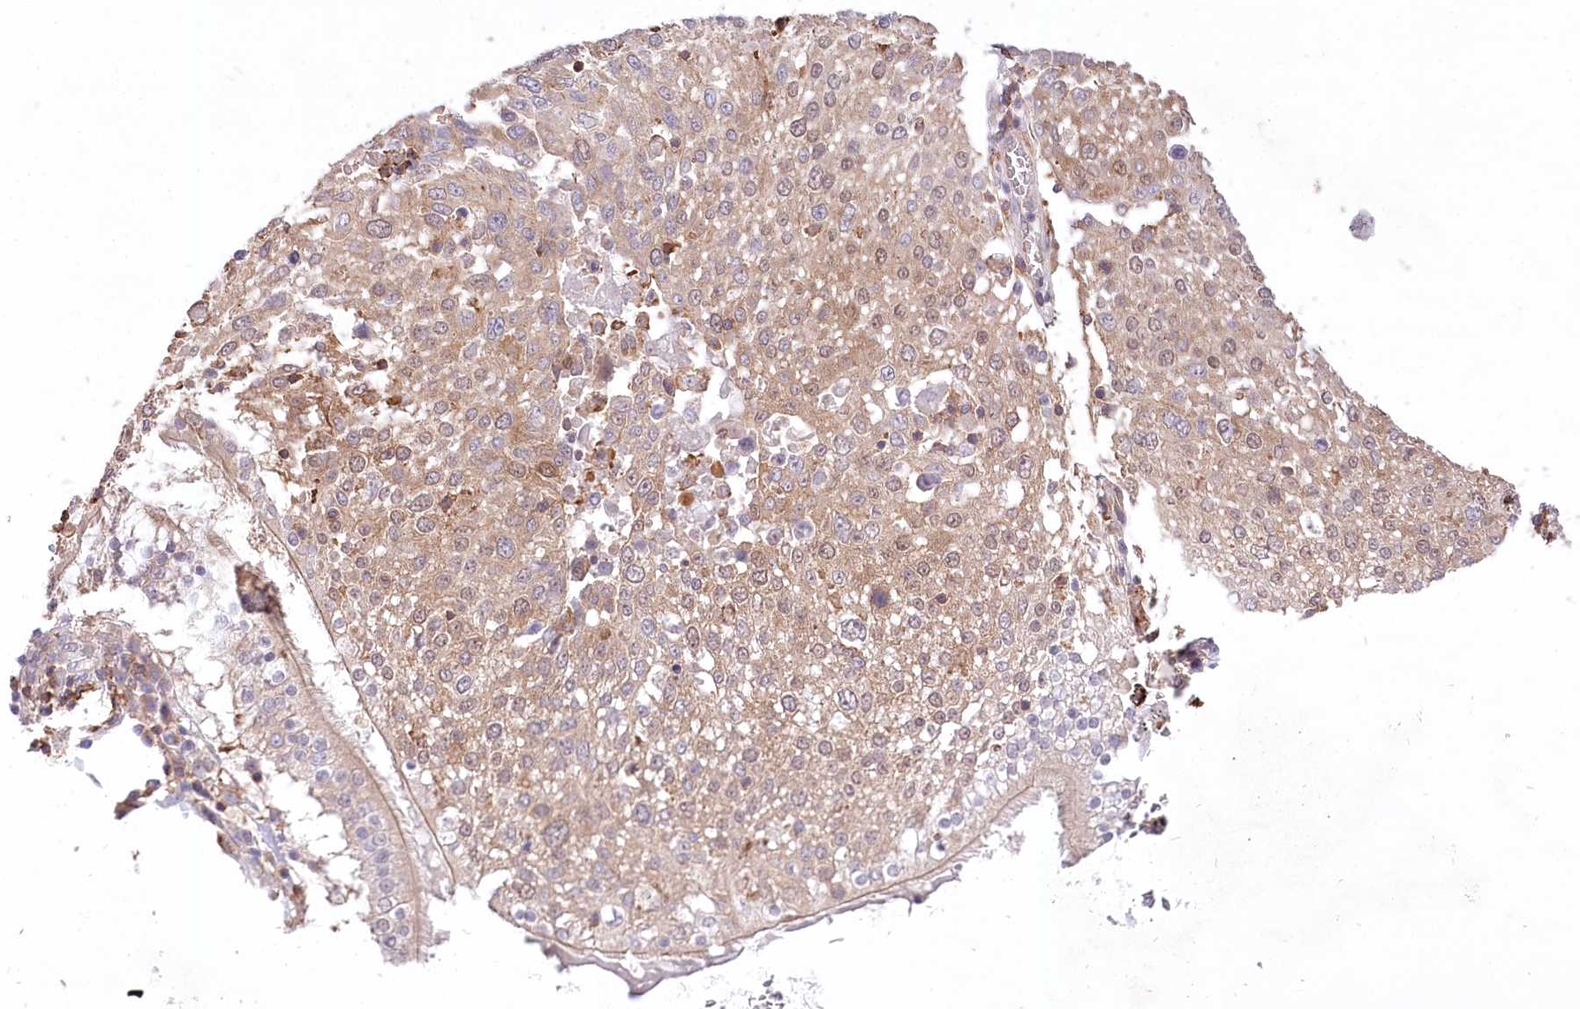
{"staining": {"intensity": "weak", "quantity": "25%-75%", "location": "cytoplasmic/membranous"}, "tissue": "lung cancer", "cell_type": "Tumor cells", "image_type": "cancer", "snomed": [{"axis": "morphology", "description": "Squamous cell carcinoma, NOS"}, {"axis": "topography", "description": "Lung"}], "caption": "Weak cytoplasmic/membranous protein staining is present in about 25%-75% of tumor cells in squamous cell carcinoma (lung).", "gene": "UMPS", "patient": {"sex": "male", "age": 65}}